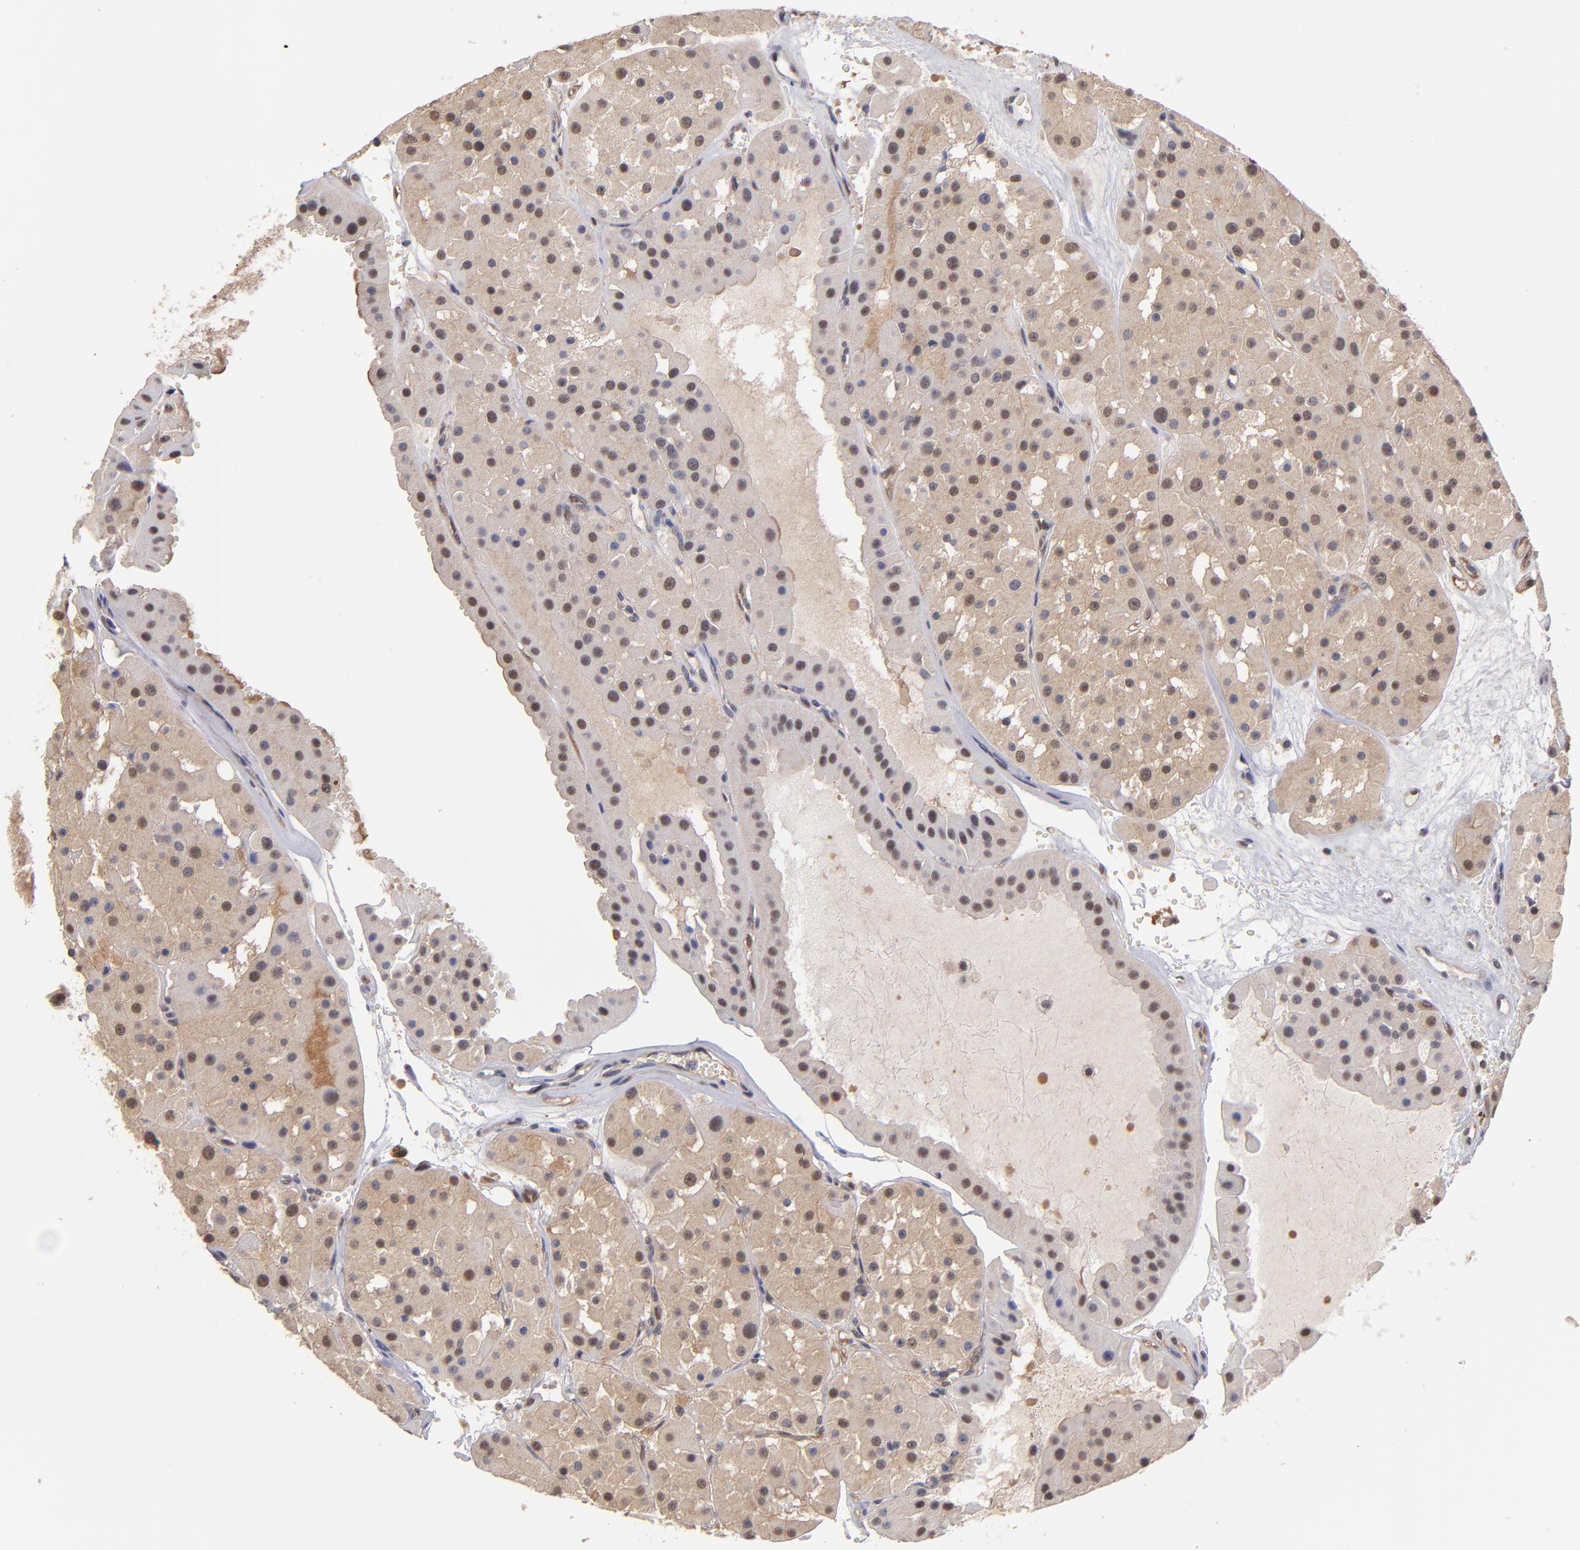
{"staining": {"intensity": "weak", "quantity": "25%-75%", "location": "cytoplasmic/membranous,nuclear"}, "tissue": "renal cancer", "cell_type": "Tumor cells", "image_type": "cancer", "snomed": [{"axis": "morphology", "description": "Adenocarcinoma, uncertain malignant potential"}, {"axis": "topography", "description": "Kidney"}], "caption": "IHC (DAB (3,3'-diaminobenzidine)) staining of human adenocarcinoma,  uncertain malignant potential (renal) exhibits weak cytoplasmic/membranous and nuclear protein staining in about 25%-75% of tumor cells.", "gene": "PSMD10", "patient": {"sex": "male", "age": 63}}